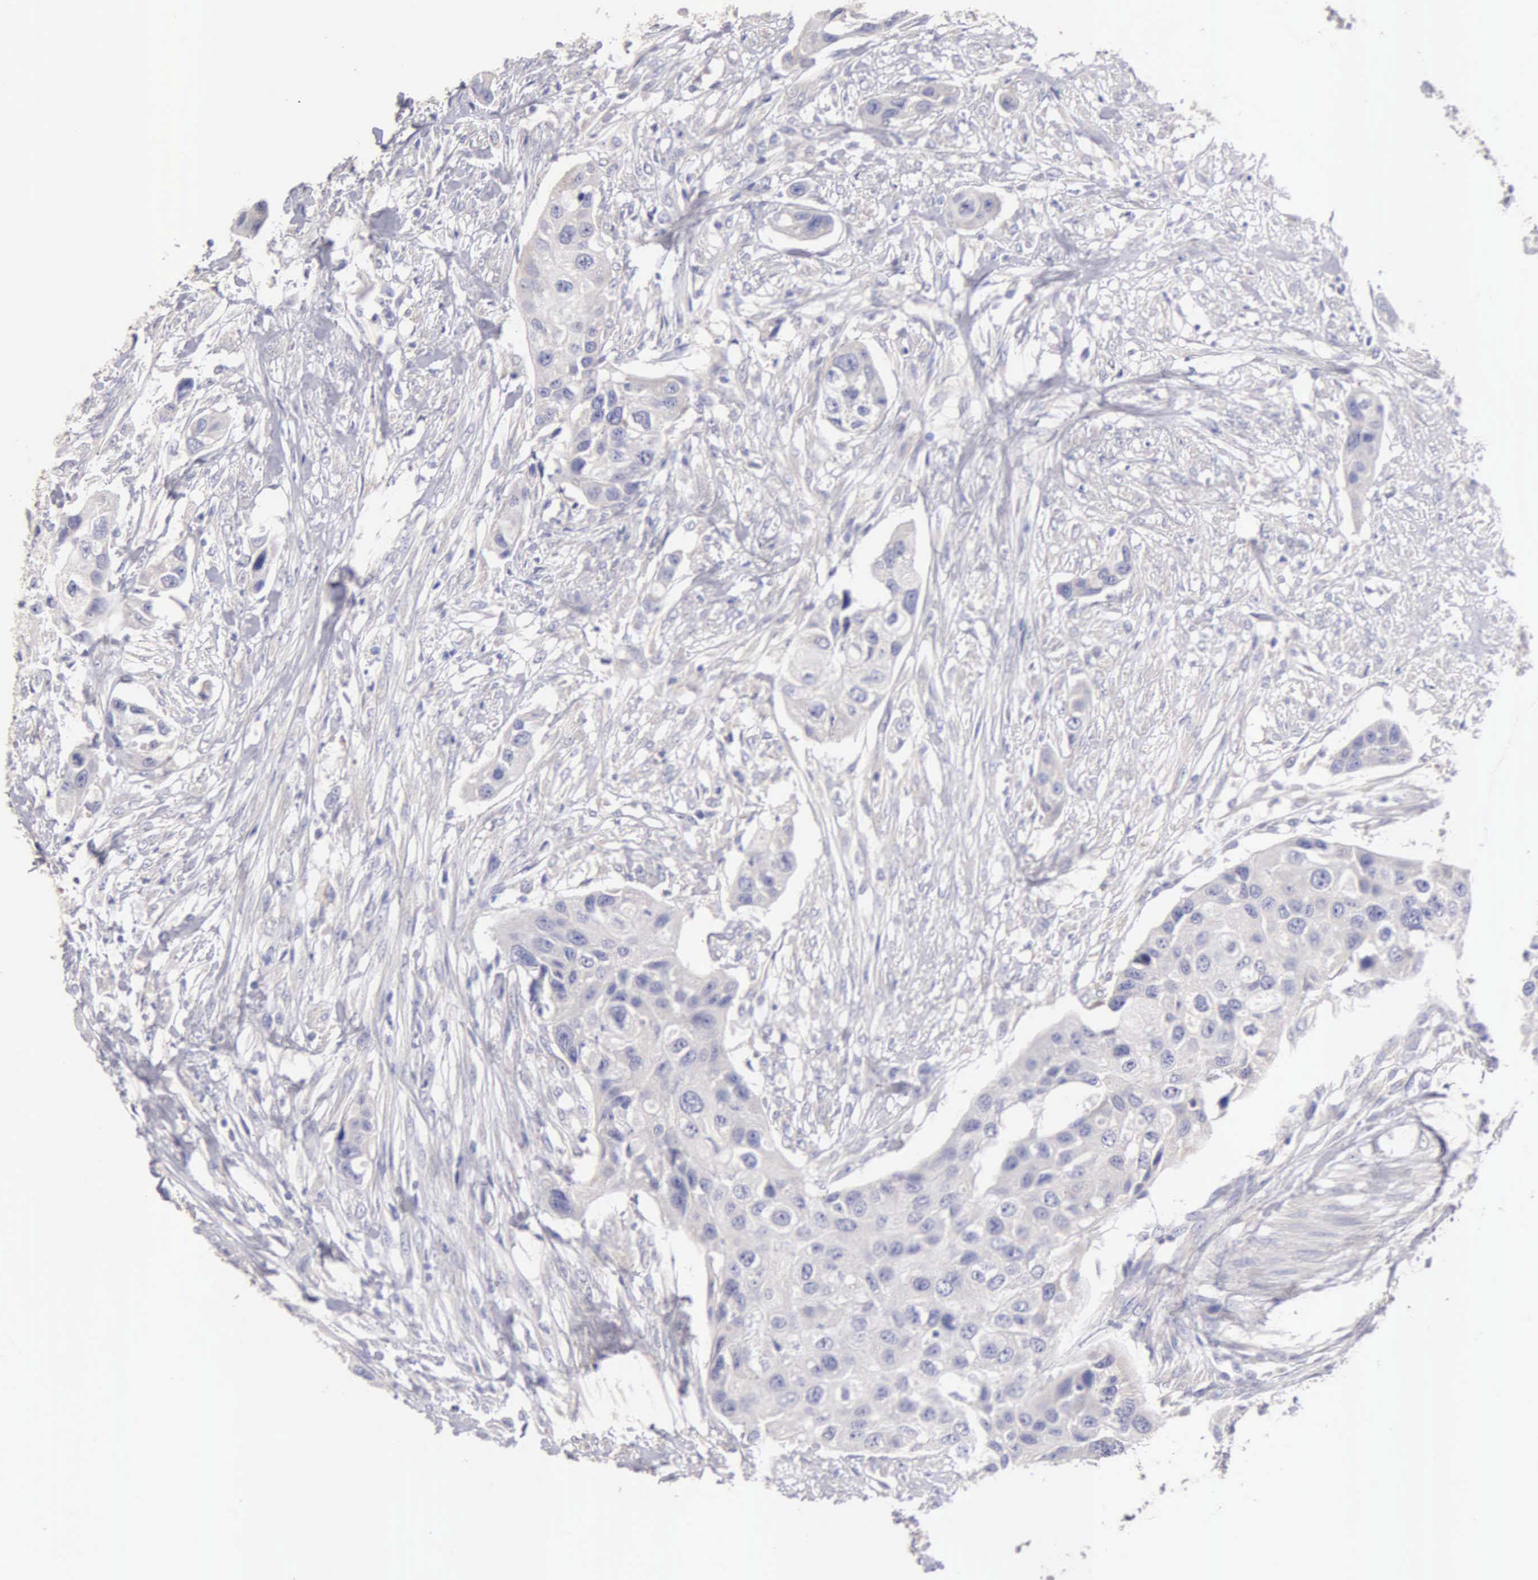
{"staining": {"intensity": "negative", "quantity": "none", "location": "none"}, "tissue": "urothelial cancer", "cell_type": "Tumor cells", "image_type": "cancer", "snomed": [{"axis": "morphology", "description": "Urothelial carcinoma, High grade"}, {"axis": "topography", "description": "Urinary bladder"}], "caption": "Urothelial carcinoma (high-grade) was stained to show a protein in brown. There is no significant expression in tumor cells.", "gene": "APP", "patient": {"sex": "male", "age": 55}}